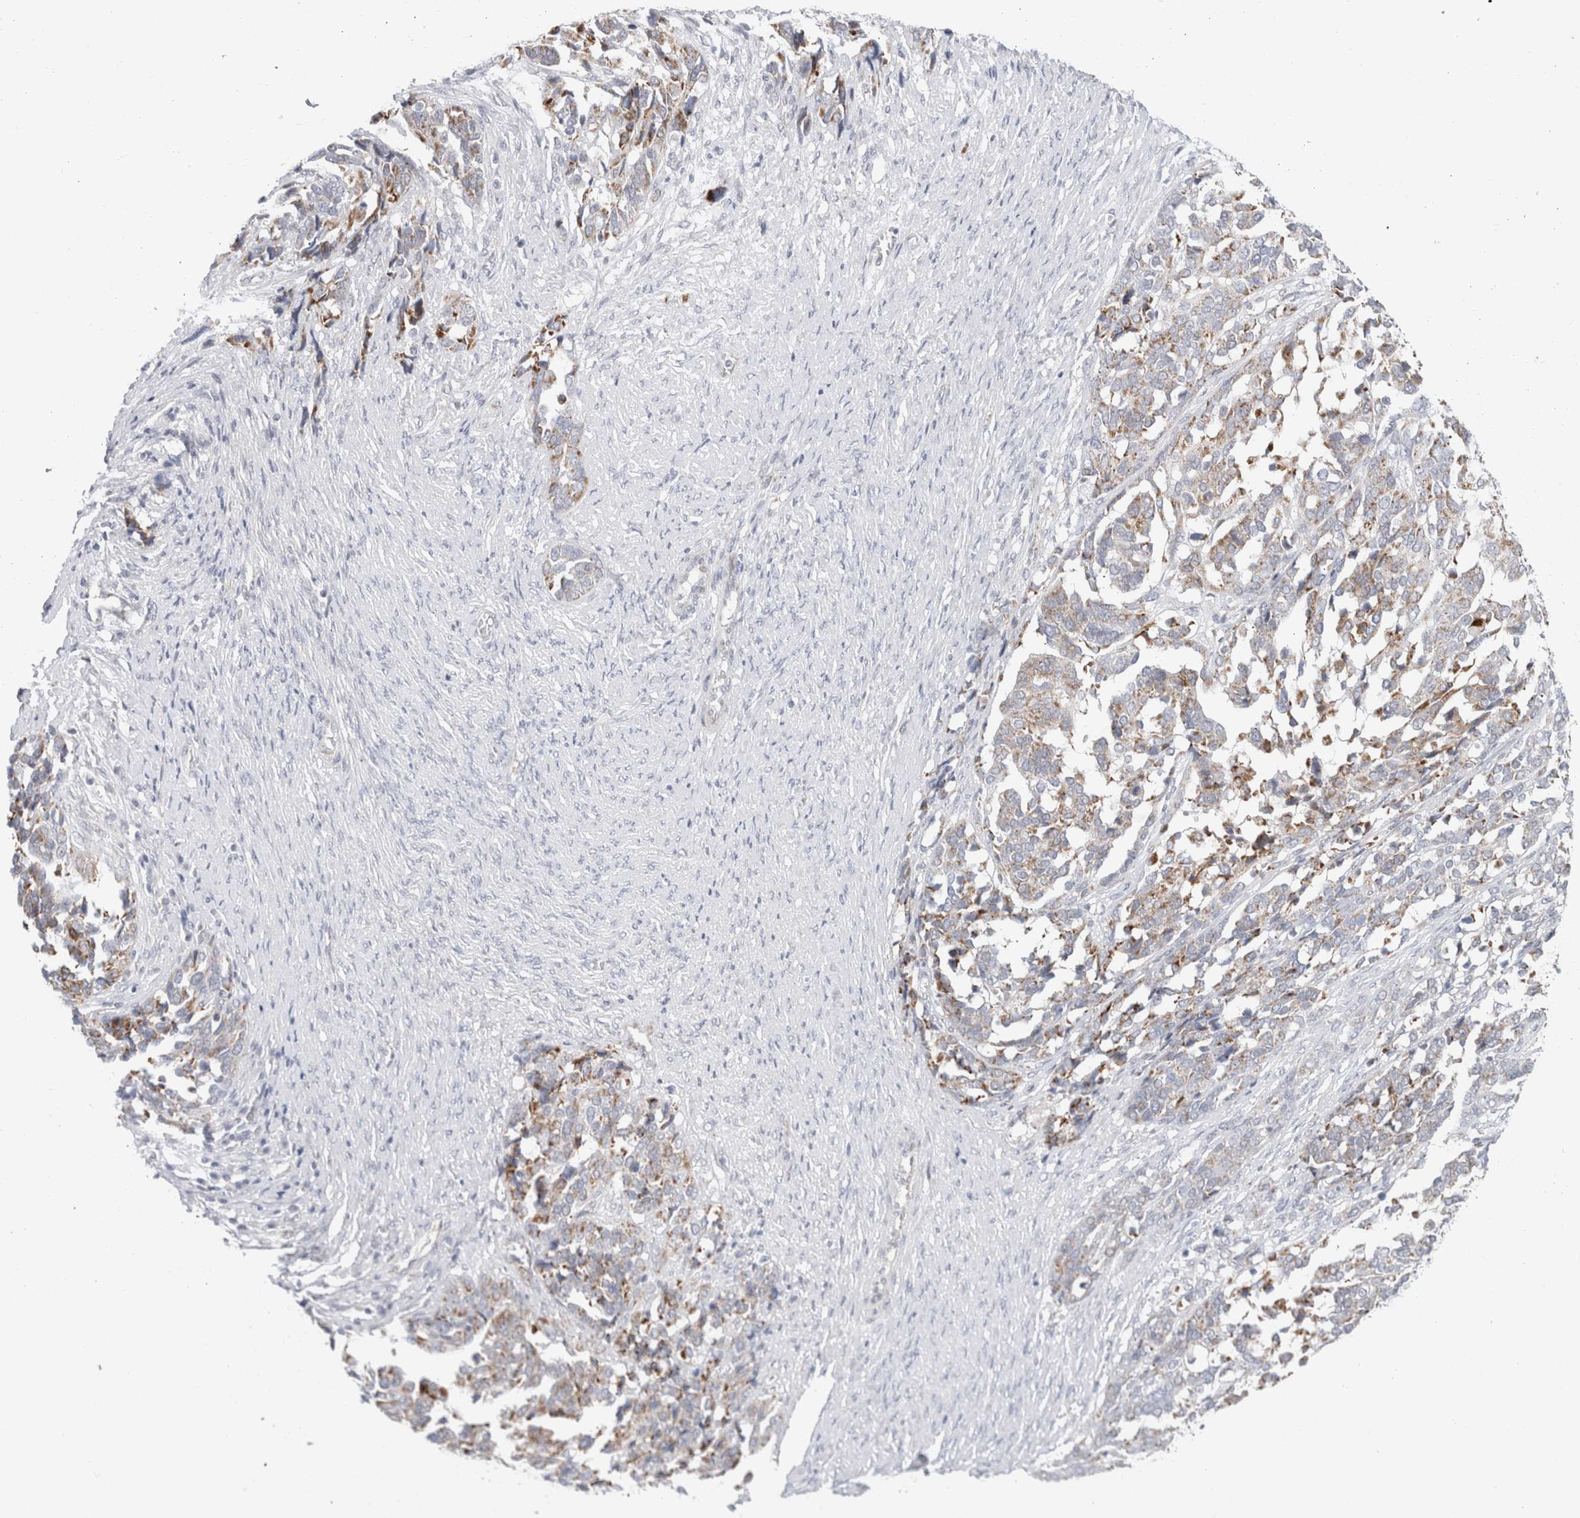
{"staining": {"intensity": "moderate", "quantity": ">75%", "location": "cytoplasmic/membranous"}, "tissue": "ovarian cancer", "cell_type": "Tumor cells", "image_type": "cancer", "snomed": [{"axis": "morphology", "description": "Cystadenocarcinoma, serous, NOS"}, {"axis": "topography", "description": "Ovary"}], "caption": "Tumor cells display medium levels of moderate cytoplasmic/membranous staining in about >75% of cells in human serous cystadenocarcinoma (ovarian).", "gene": "FAHD1", "patient": {"sex": "female", "age": 44}}